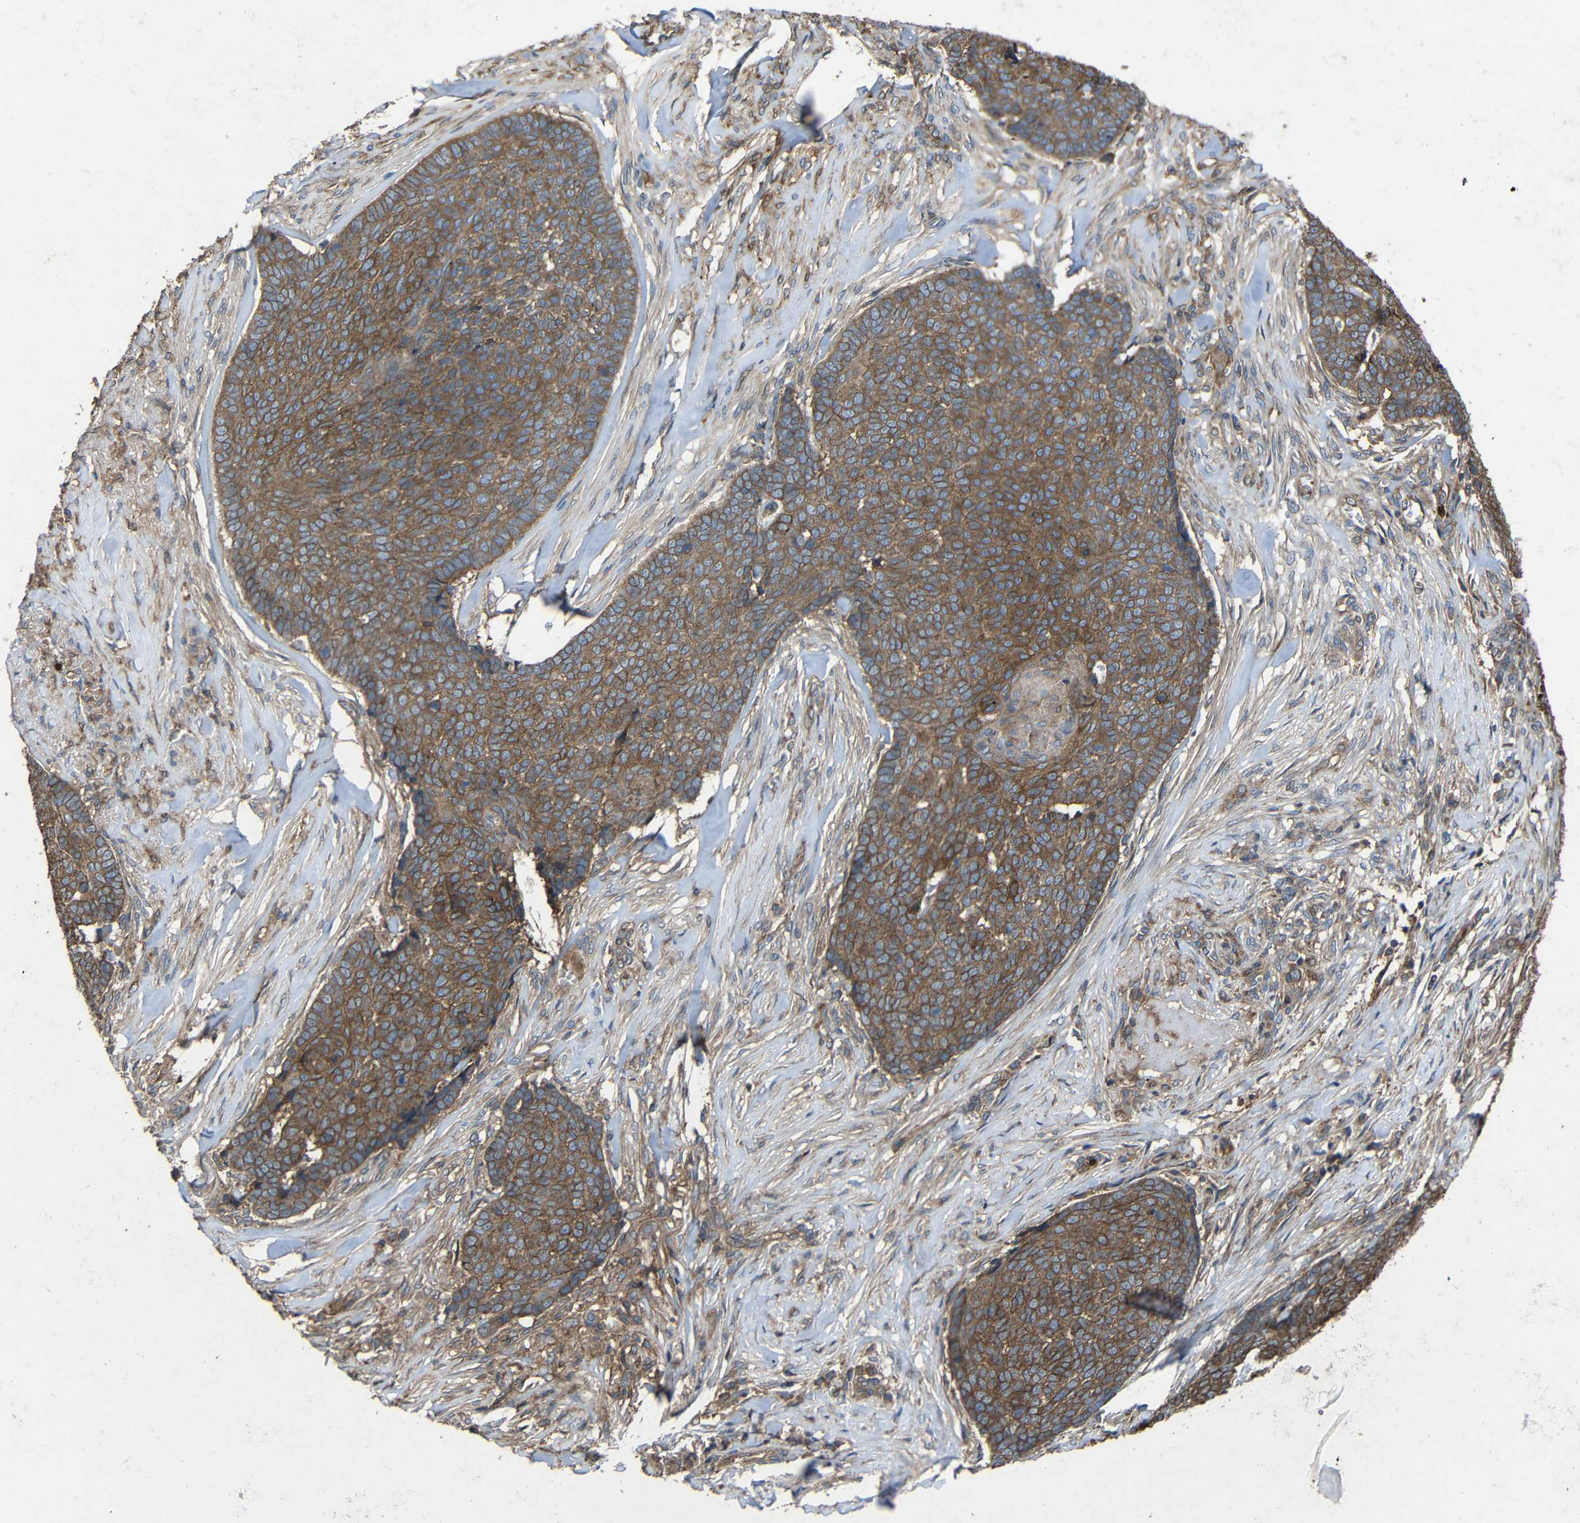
{"staining": {"intensity": "moderate", "quantity": ">75%", "location": "cytoplasmic/membranous"}, "tissue": "skin cancer", "cell_type": "Tumor cells", "image_type": "cancer", "snomed": [{"axis": "morphology", "description": "Basal cell carcinoma"}, {"axis": "topography", "description": "Skin"}], "caption": "Skin cancer was stained to show a protein in brown. There is medium levels of moderate cytoplasmic/membranous staining in approximately >75% of tumor cells.", "gene": "TREM2", "patient": {"sex": "male", "age": 84}}